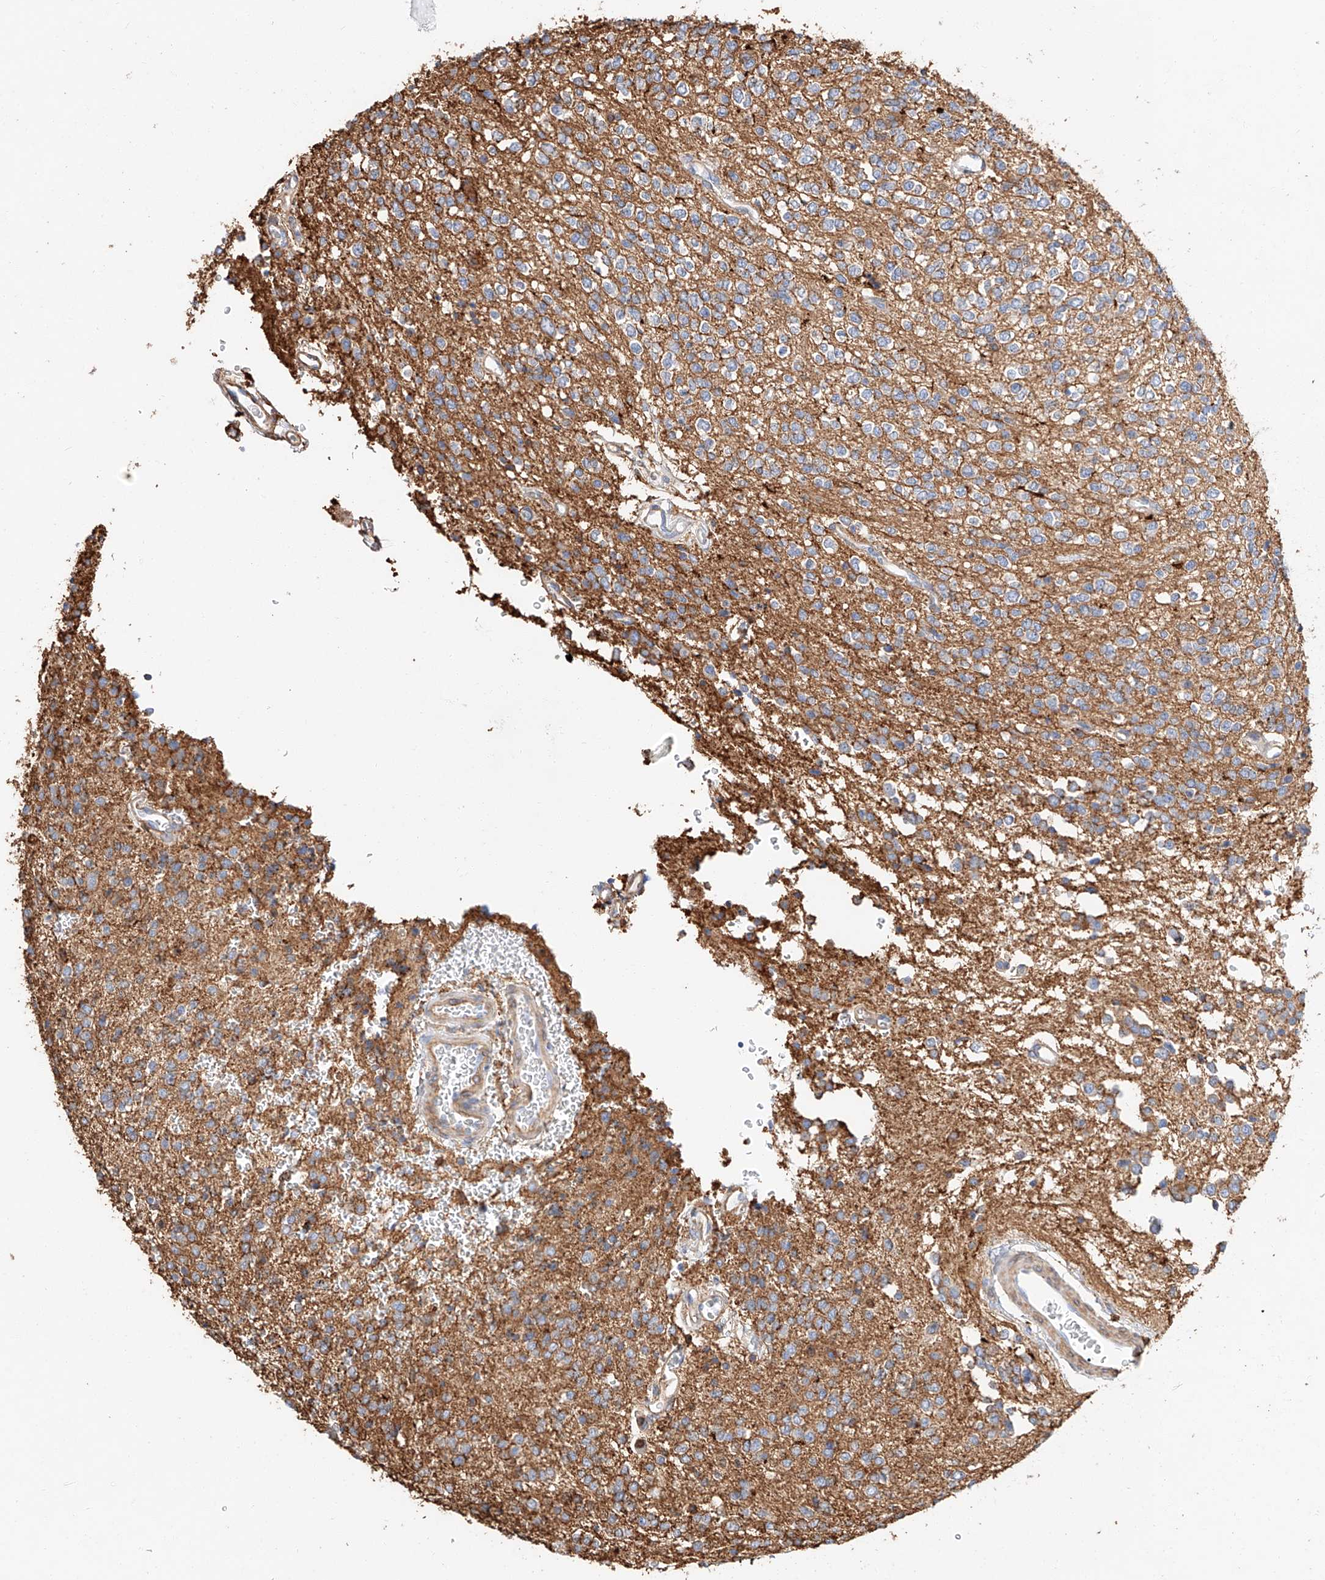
{"staining": {"intensity": "moderate", "quantity": "<25%", "location": "cytoplasmic/membranous"}, "tissue": "glioma", "cell_type": "Tumor cells", "image_type": "cancer", "snomed": [{"axis": "morphology", "description": "Glioma, malignant, High grade"}, {"axis": "topography", "description": "Brain"}], "caption": "Immunohistochemistry image of malignant glioma (high-grade) stained for a protein (brown), which exhibits low levels of moderate cytoplasmic/membranous staining in about <25% of tumor cells.", "gene": "WFS1", "patient": {"sex": "male", "age": 34}}